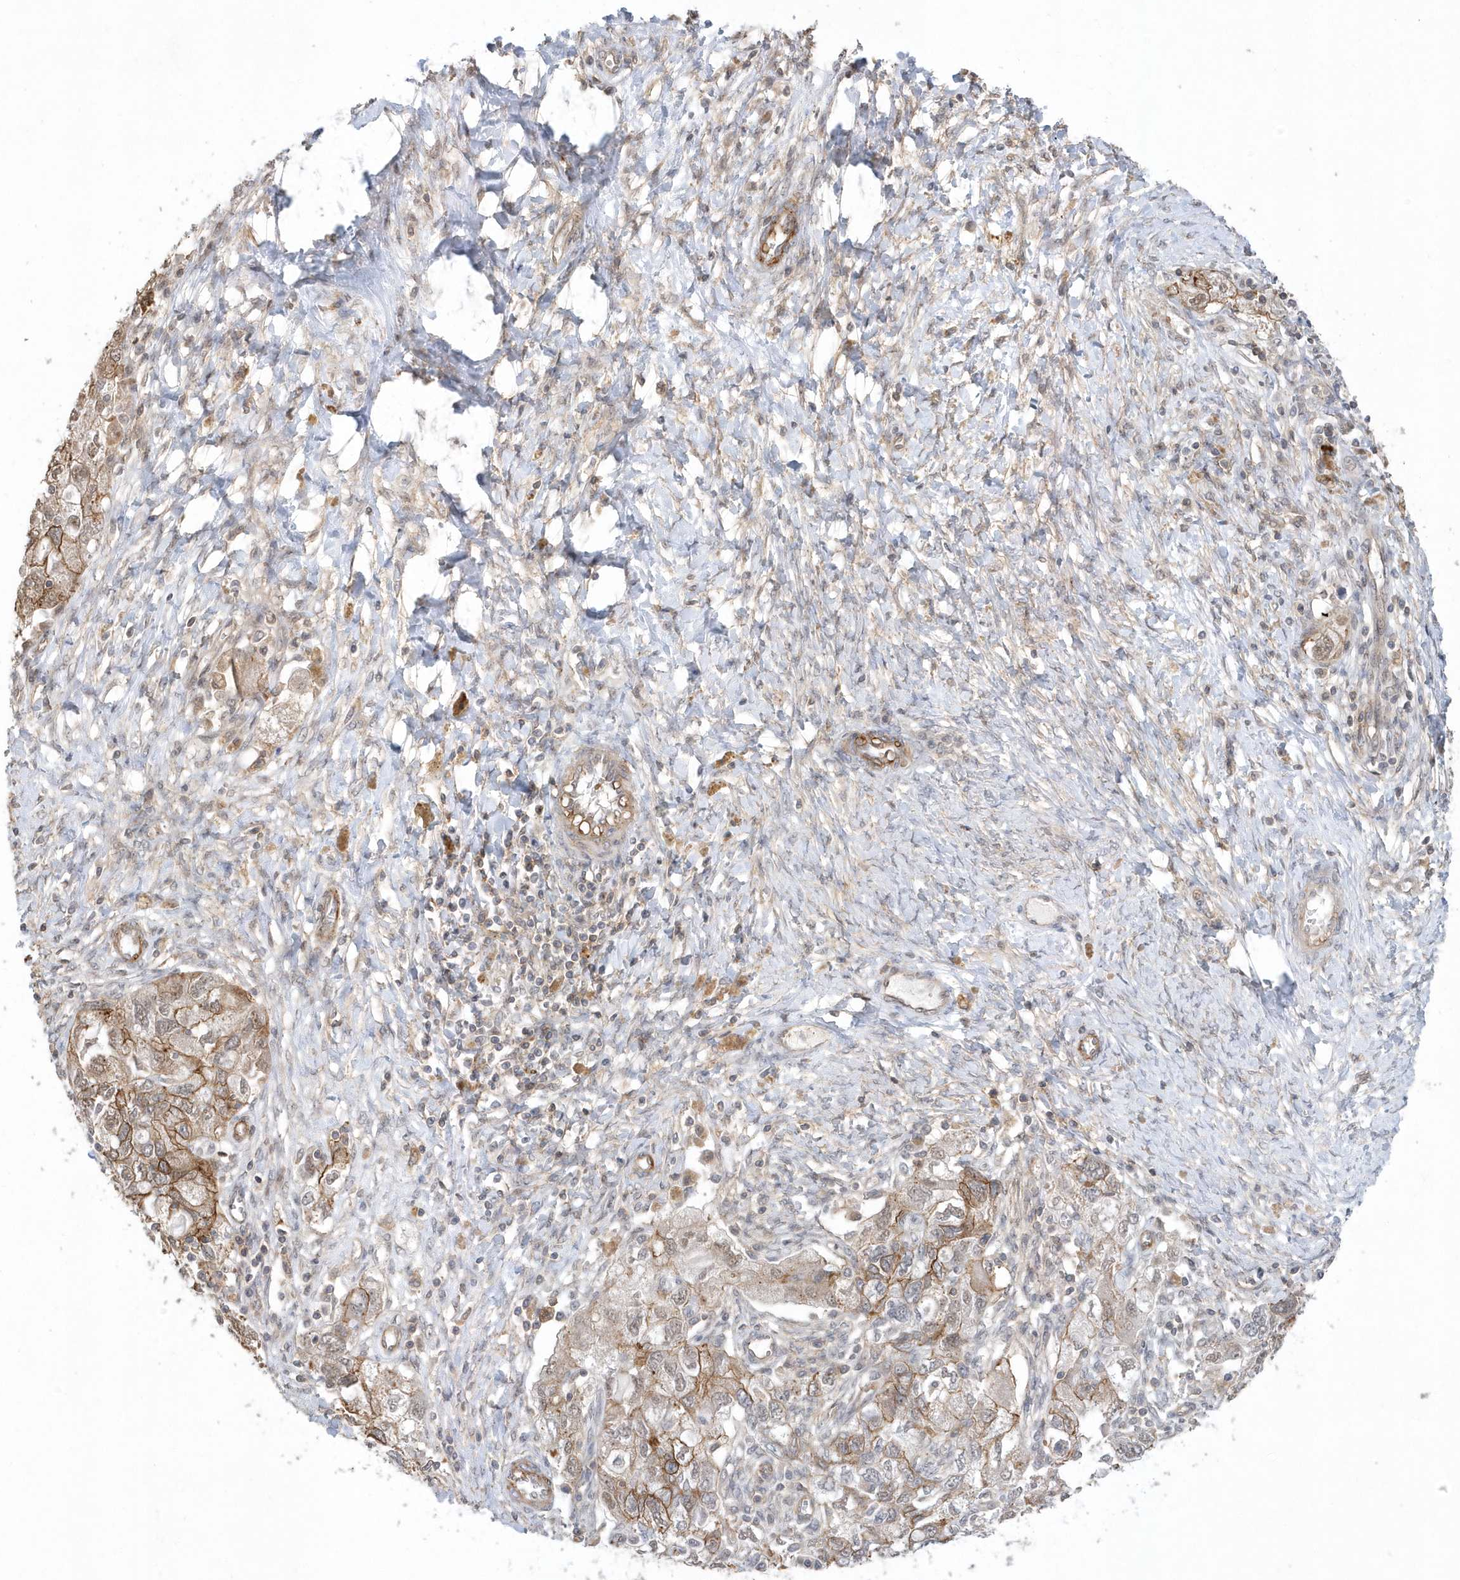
{"staining": {"intensity": "moderate", "quantity": ">75%", "location": "cytoplasmic/membranous"}, "tissue": "ovarian cancer", "cell_type": "Tumor cells", "image_type": "cancer", "snomed": [{"axis": "morphology", "description": "Carcinoma, NOS"}, {"axis": "morphology", "description": "Cystadenocarcinoma, serous, NOS"}, {"axis": "topography", "description": "Ovary"}], "caption": "Human ovarian cancer (carcinoma) stained for a protein (brown) demonstrates moderate cytoplasmic/membranous positive staining in approximately >75% of tumor cells.", "gene": "CRIP3", "patient": {"sex": "female", "age": 69}}